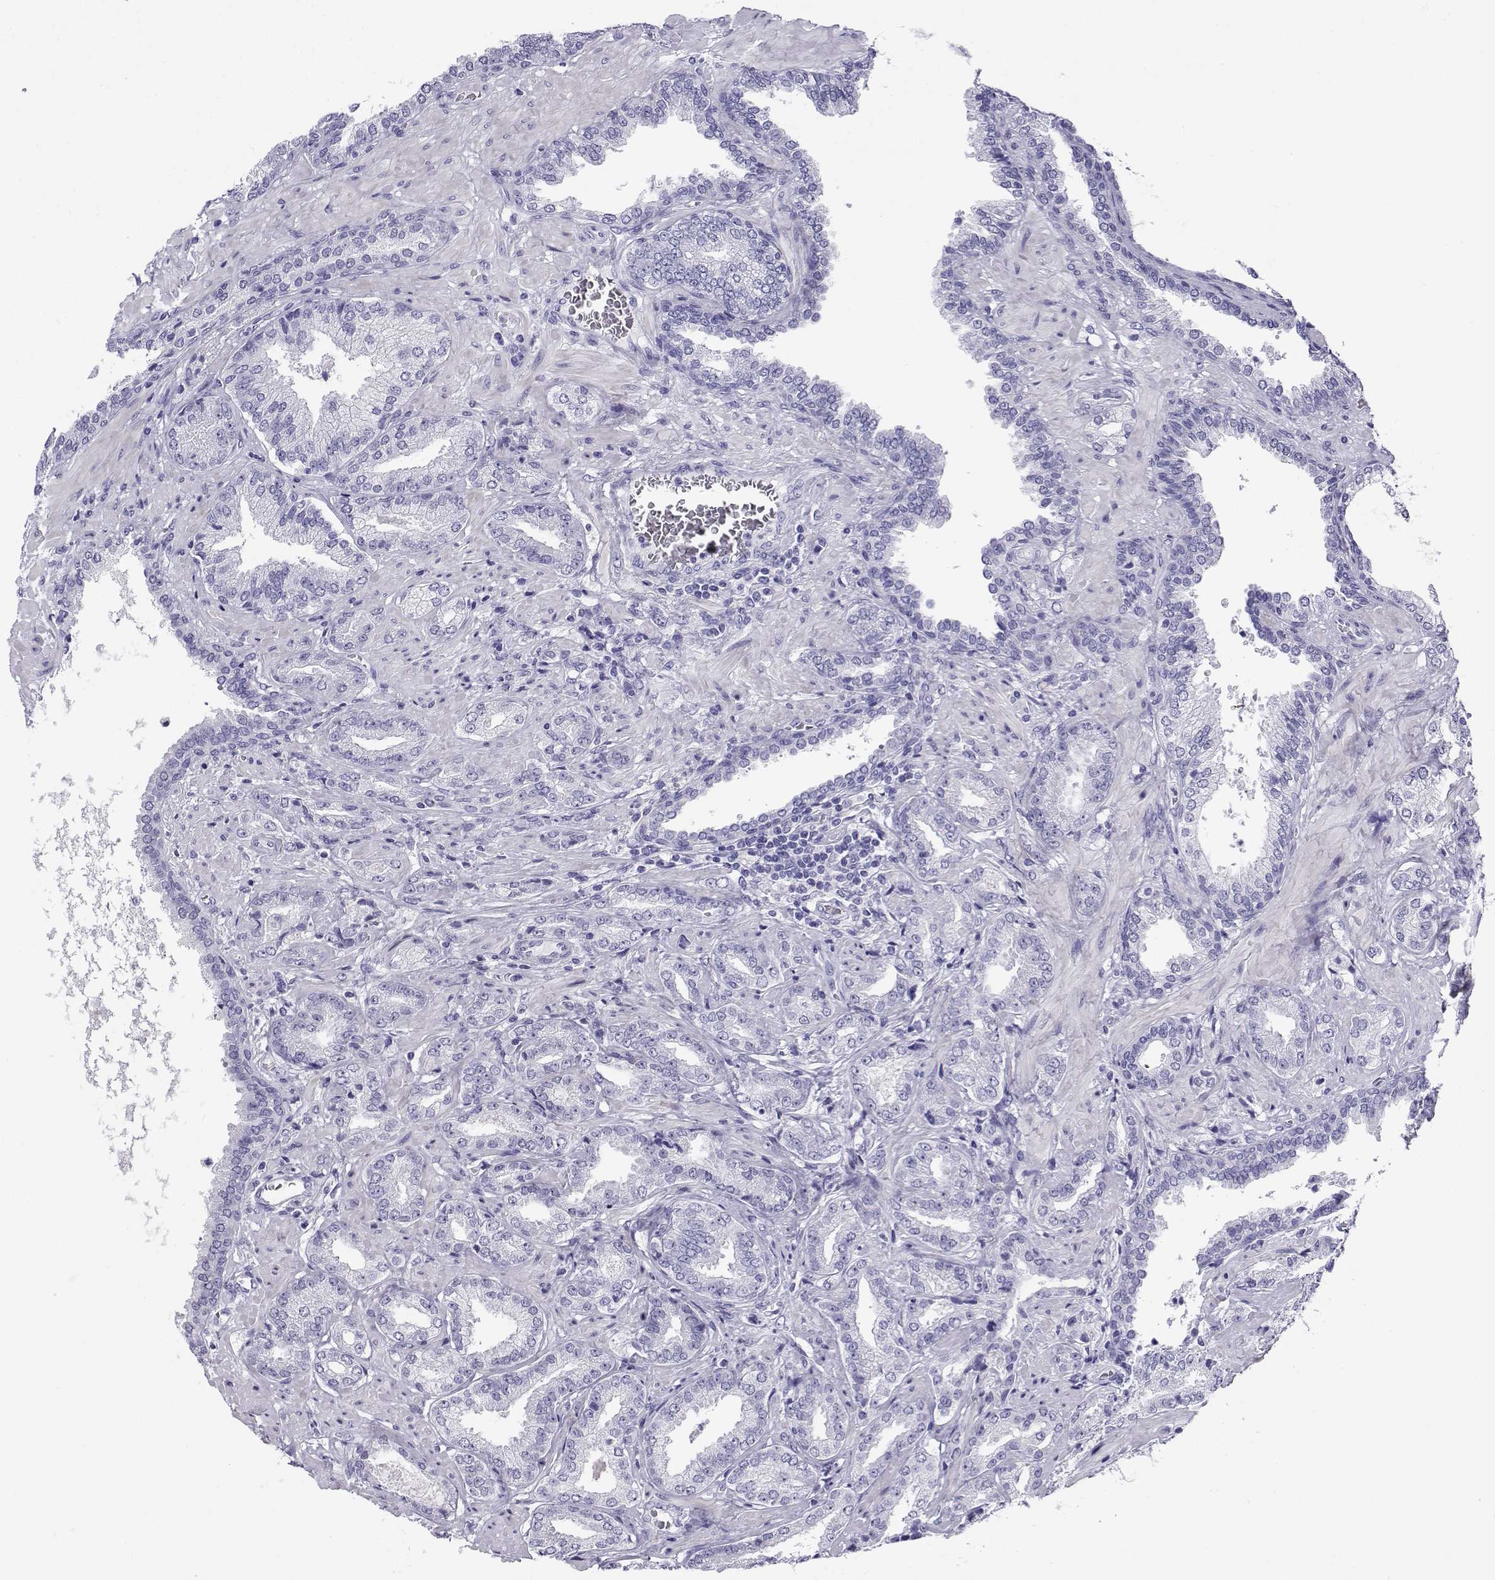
{"staining": {"intensity": "negative", "quantity": "none", "location": "none"}, "tissue": "prostate cancer", "cell_type": "Tumor cells", "image_type": "cancer", "snomed": [{"axis": "morphology", "description": "Adenocarcinoma, Low grade"}, {"axis": "topography", "description": "Prostate"}], "caption": "An image of human prostate cancer (low-grade adenocarcinoma) is negative for staining in tumor cells. (Stains: DAB immunohistochemistry with hematoxylin counter stain, Microscopy: brightfield microscopy at high magnification).", "gene": "CABS1", "patient": {"sex": "male", "age": 68}}